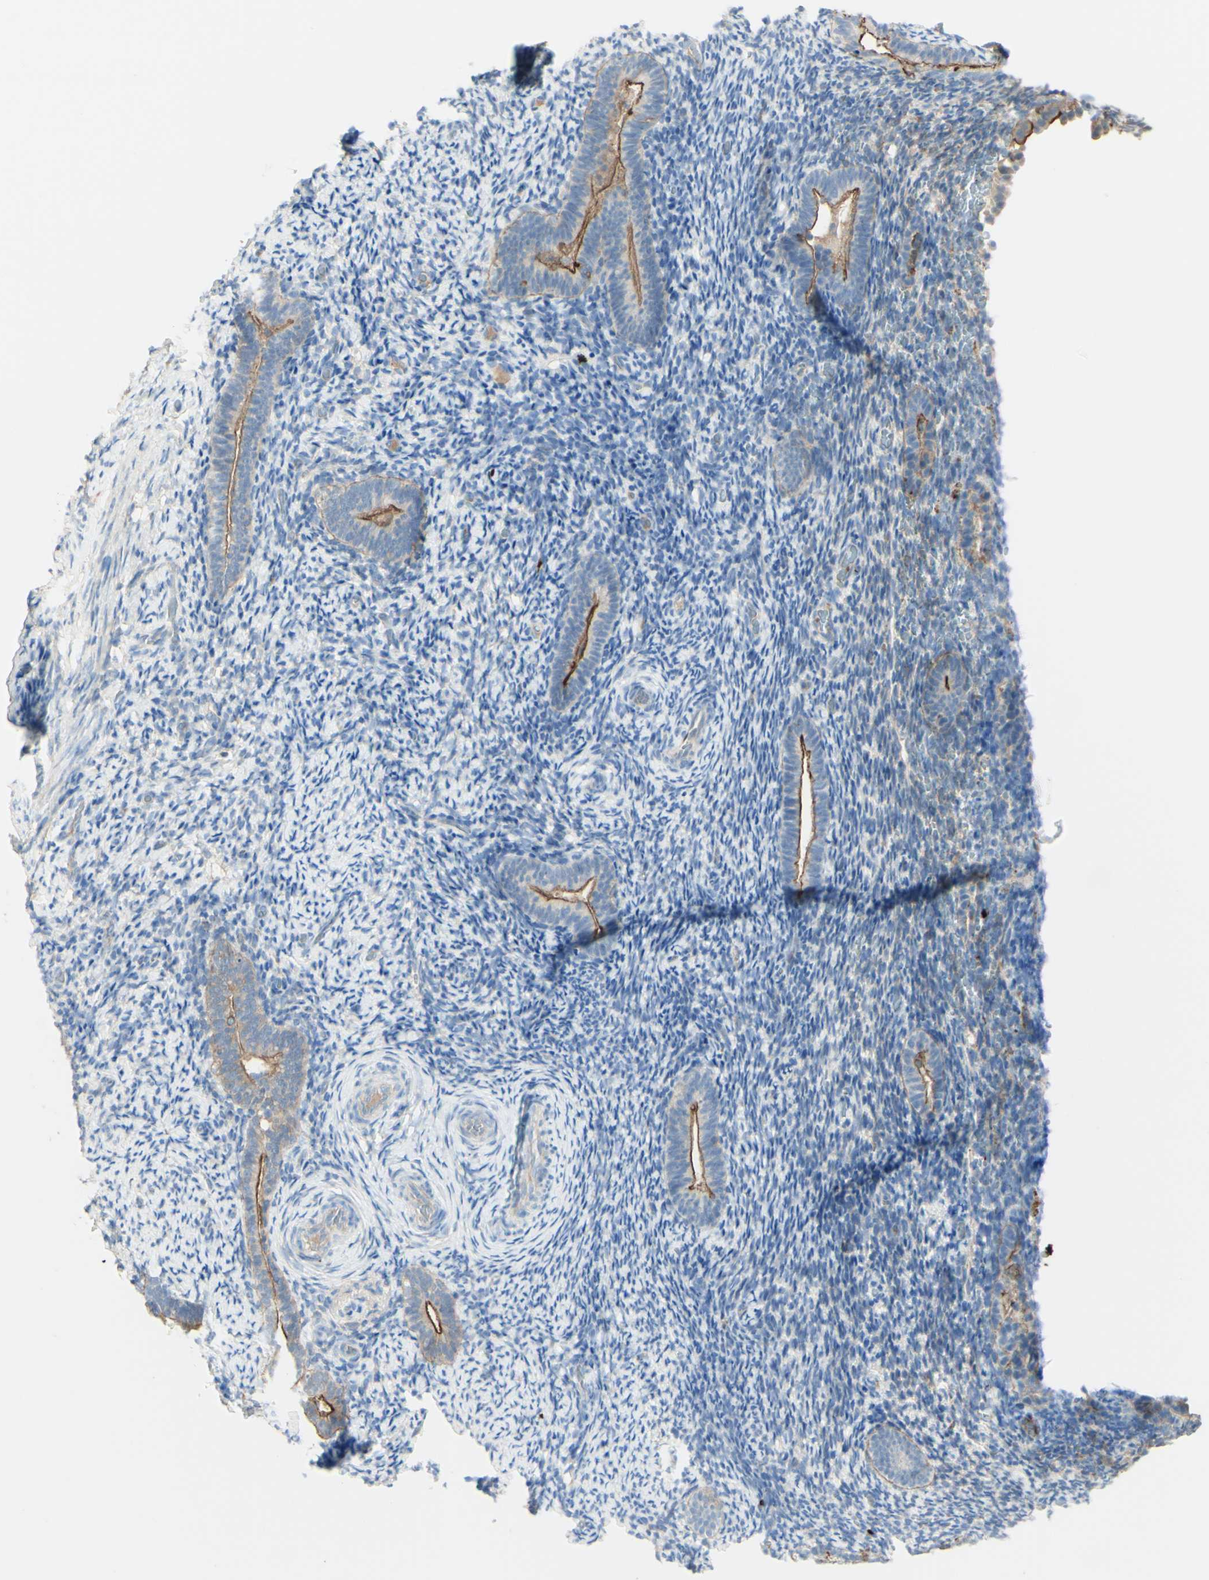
{"staining": {"intensity": "negative", "quantity": "none", "location": "none"}, "tissue": "endometrium", "cell_type": "Cells in endometrial stroma", "image_type": "normal", "snomed": [{"axis": "morphology", "description": "Normal tissue, NOS"}, {"axis": "topography", "description": "Endometrium"}], "caption": "The photomicrograph displays no staining of cells in endometrial stroma in normal endometrium. Brightfield microscopy of IHC stained with DAB (brown) and hematoxylin (blue), captured at high magnification.", "gene": "MTM1", "patient": {"sex": "female", "age": 51}}